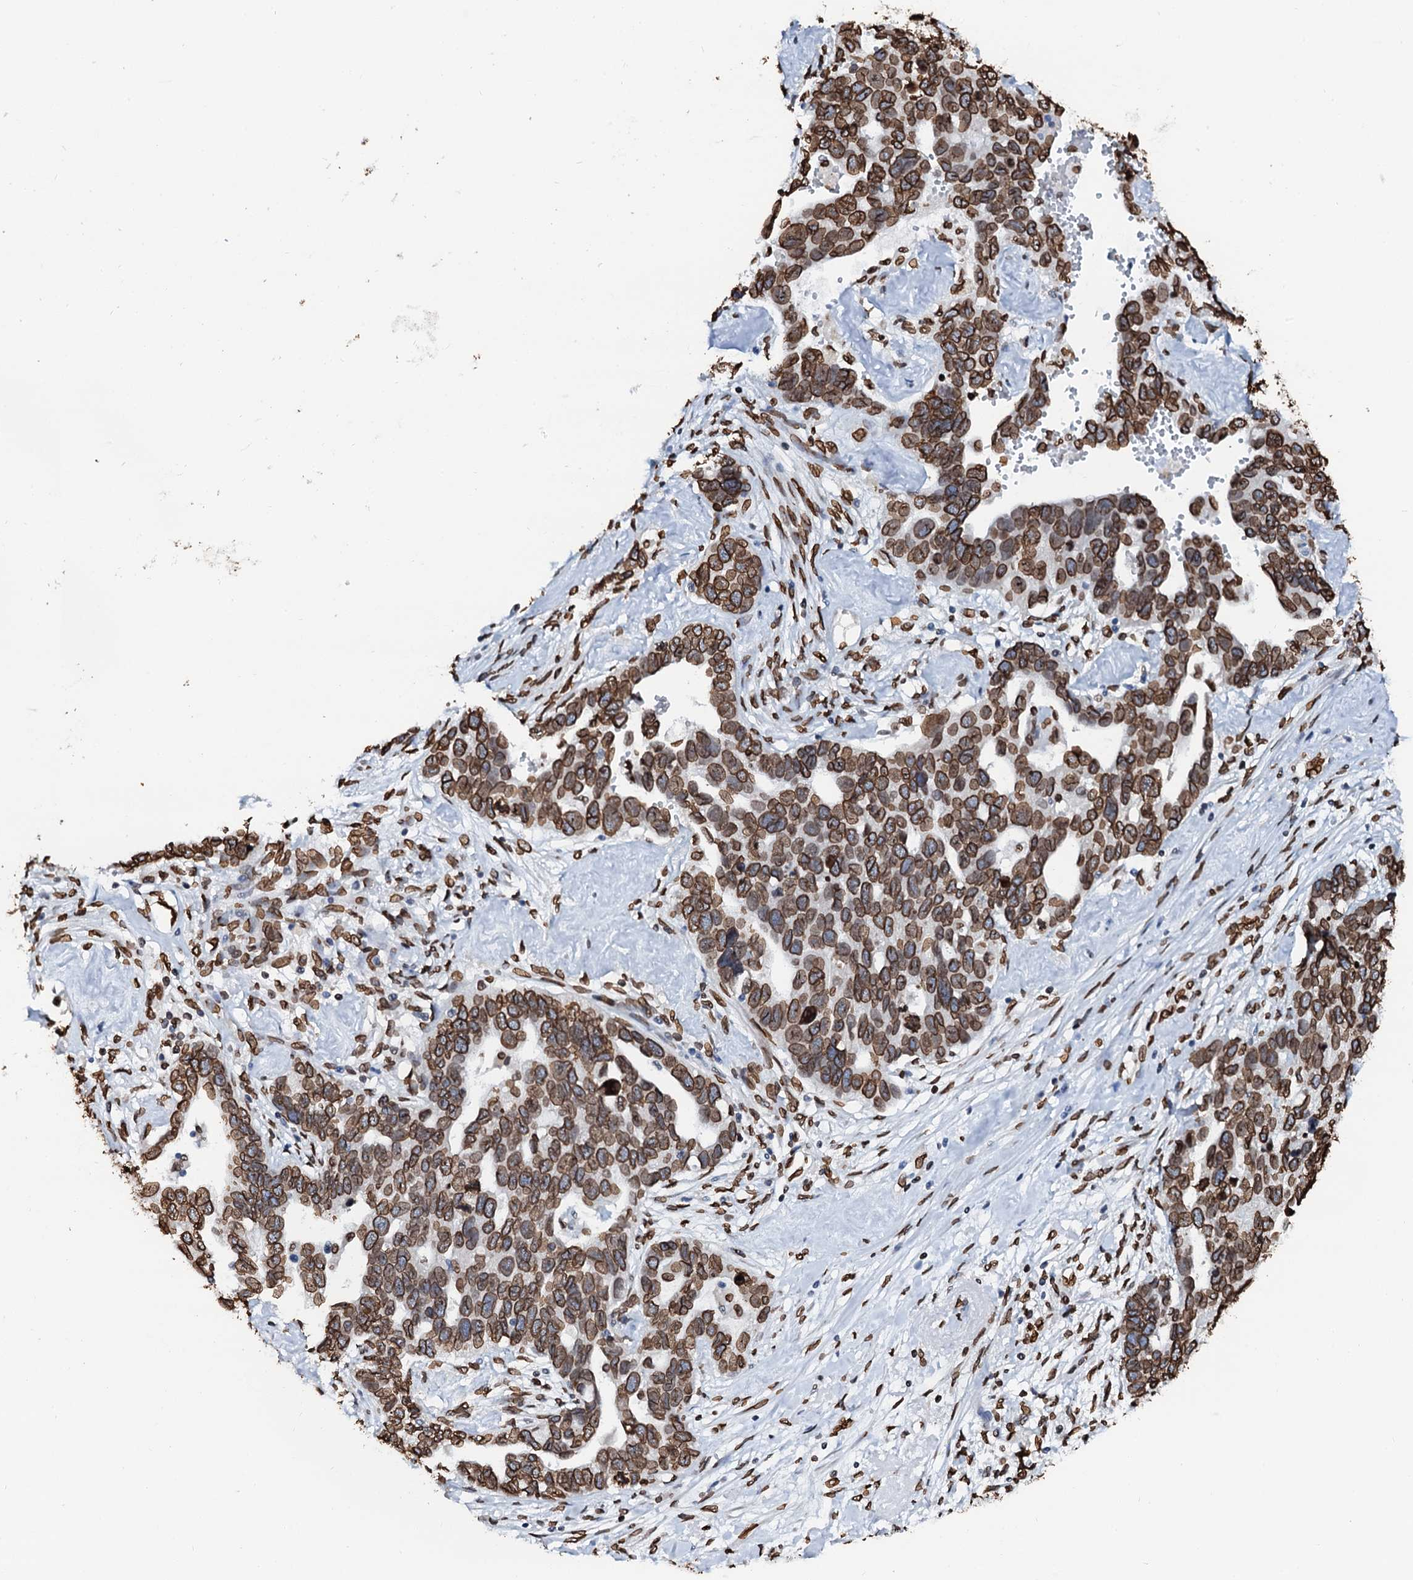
{"staining": {"intensity": "strong", "quantity": ">75%", "location": "cytoplasmic/membranous,nuclear"}, "tissue": "ovarian cancer", "cell_type": "Tumor cells", "image_type": "cancer", "snomed": [{"axis": "morphology", "description": "Cystadenocarcinoma, serous, NOS"}, {"axis": "topography", "description": "Ovary"}], "caption": "IHC (DAB (3,3'-diaminobenzidine)) staining of ovarian cancer (serous cystadenocarcinoma) shows strong cytoplasmic/membranous and nuclear protein positivity in approximately >75% of tumor cells.", "gene": "KATNAL2", "patient": {"sex": "female", "age": 54}}